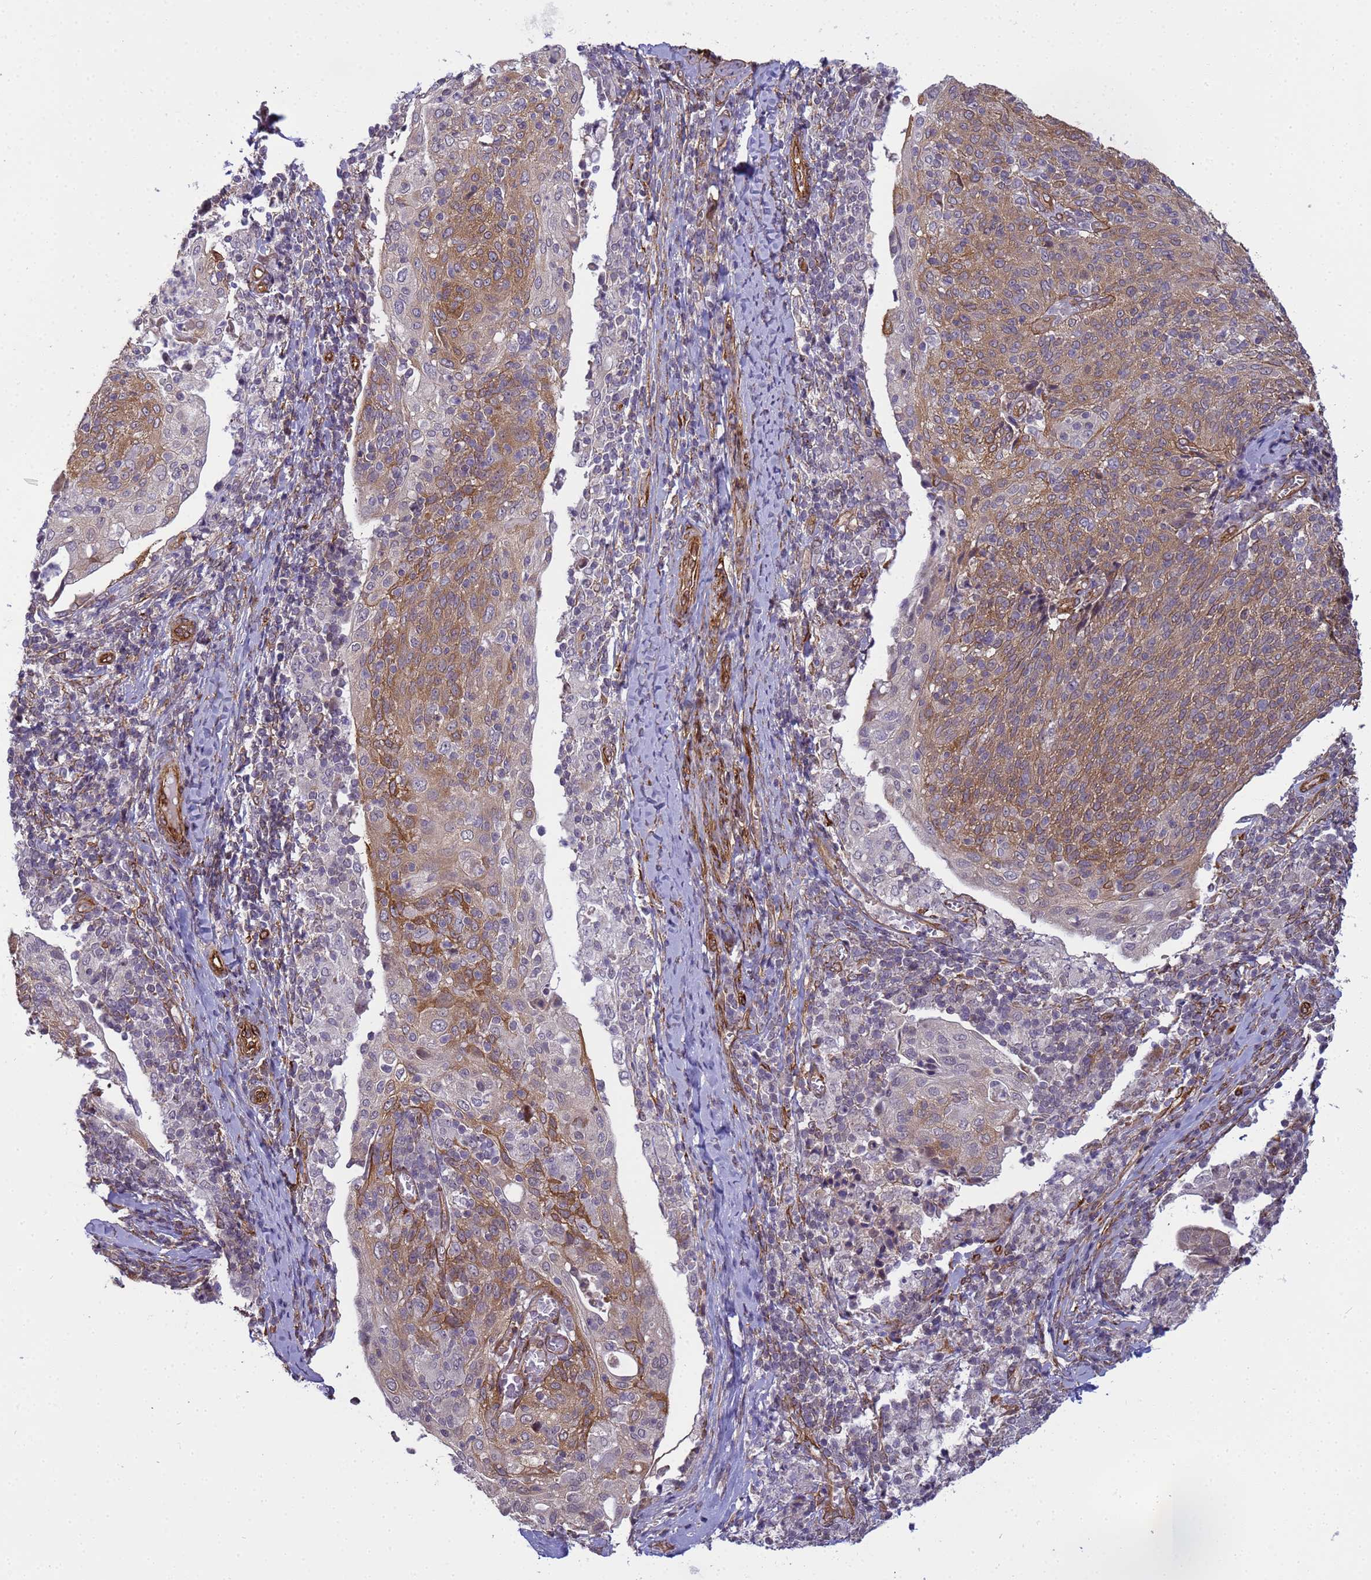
{"staining": {"intensity": "moderate", "quantity": ">75%", "location": "cytoplasmic/membranous"}, "tissue": "cervical cancer", "cell_type": "Tumor cells", "image_type": "cancer", "snomed": [{"axis": "morphology", "description": "Squamous cell carcinoma, NOS"}, {"axis": "topography", "description": "Cervix"}], "caption": "Moderate cytoplasmic/membranous staining for a protein is appreciated in about >75% of tumor cells of squamous cell carcinoma (cervical) using immunohistochemistry.", "gene": "ITGB4", "patient": {"sex": "female", "age": 52}}